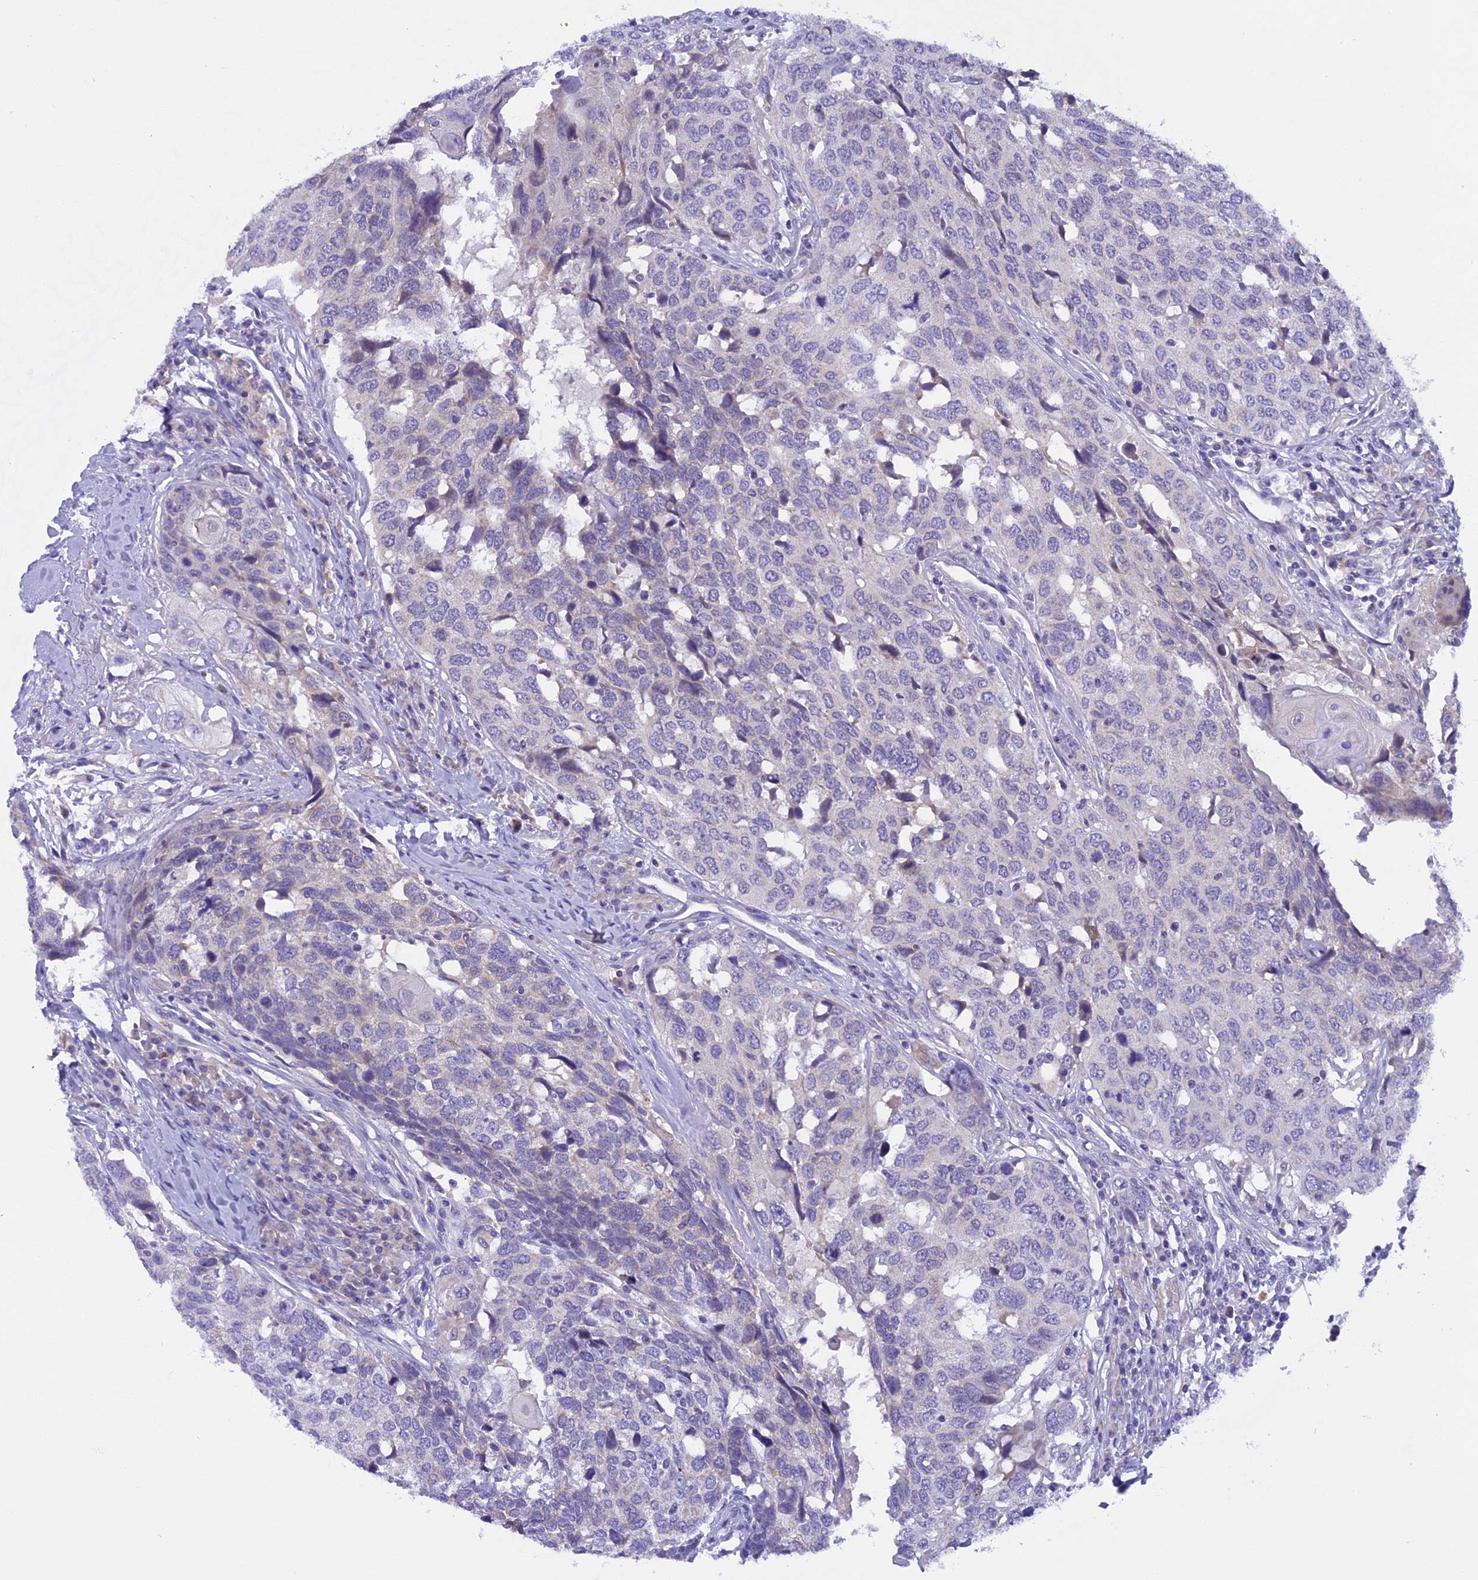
{"staining": {"intensity": "negative", "quantity": "none", "location": "none"}, "tissue": "head and neck cancer", "cell_type": "Tumor cells", "image_type": "cancer", "snomed": [{"axis": "morphology", "description": "Squamous cell carcinoma, NOS"}, {"axis": "topography", "description": "Head-Neck"}], "caption": "A high-resolution photomicrograph shows immunohistochemistry staining of head and neck squamous cell carcinoma, which shows no significant staining in tumor cells.", "gene": "TRIM3", "patient": {"sex": "male", "age": 66}}